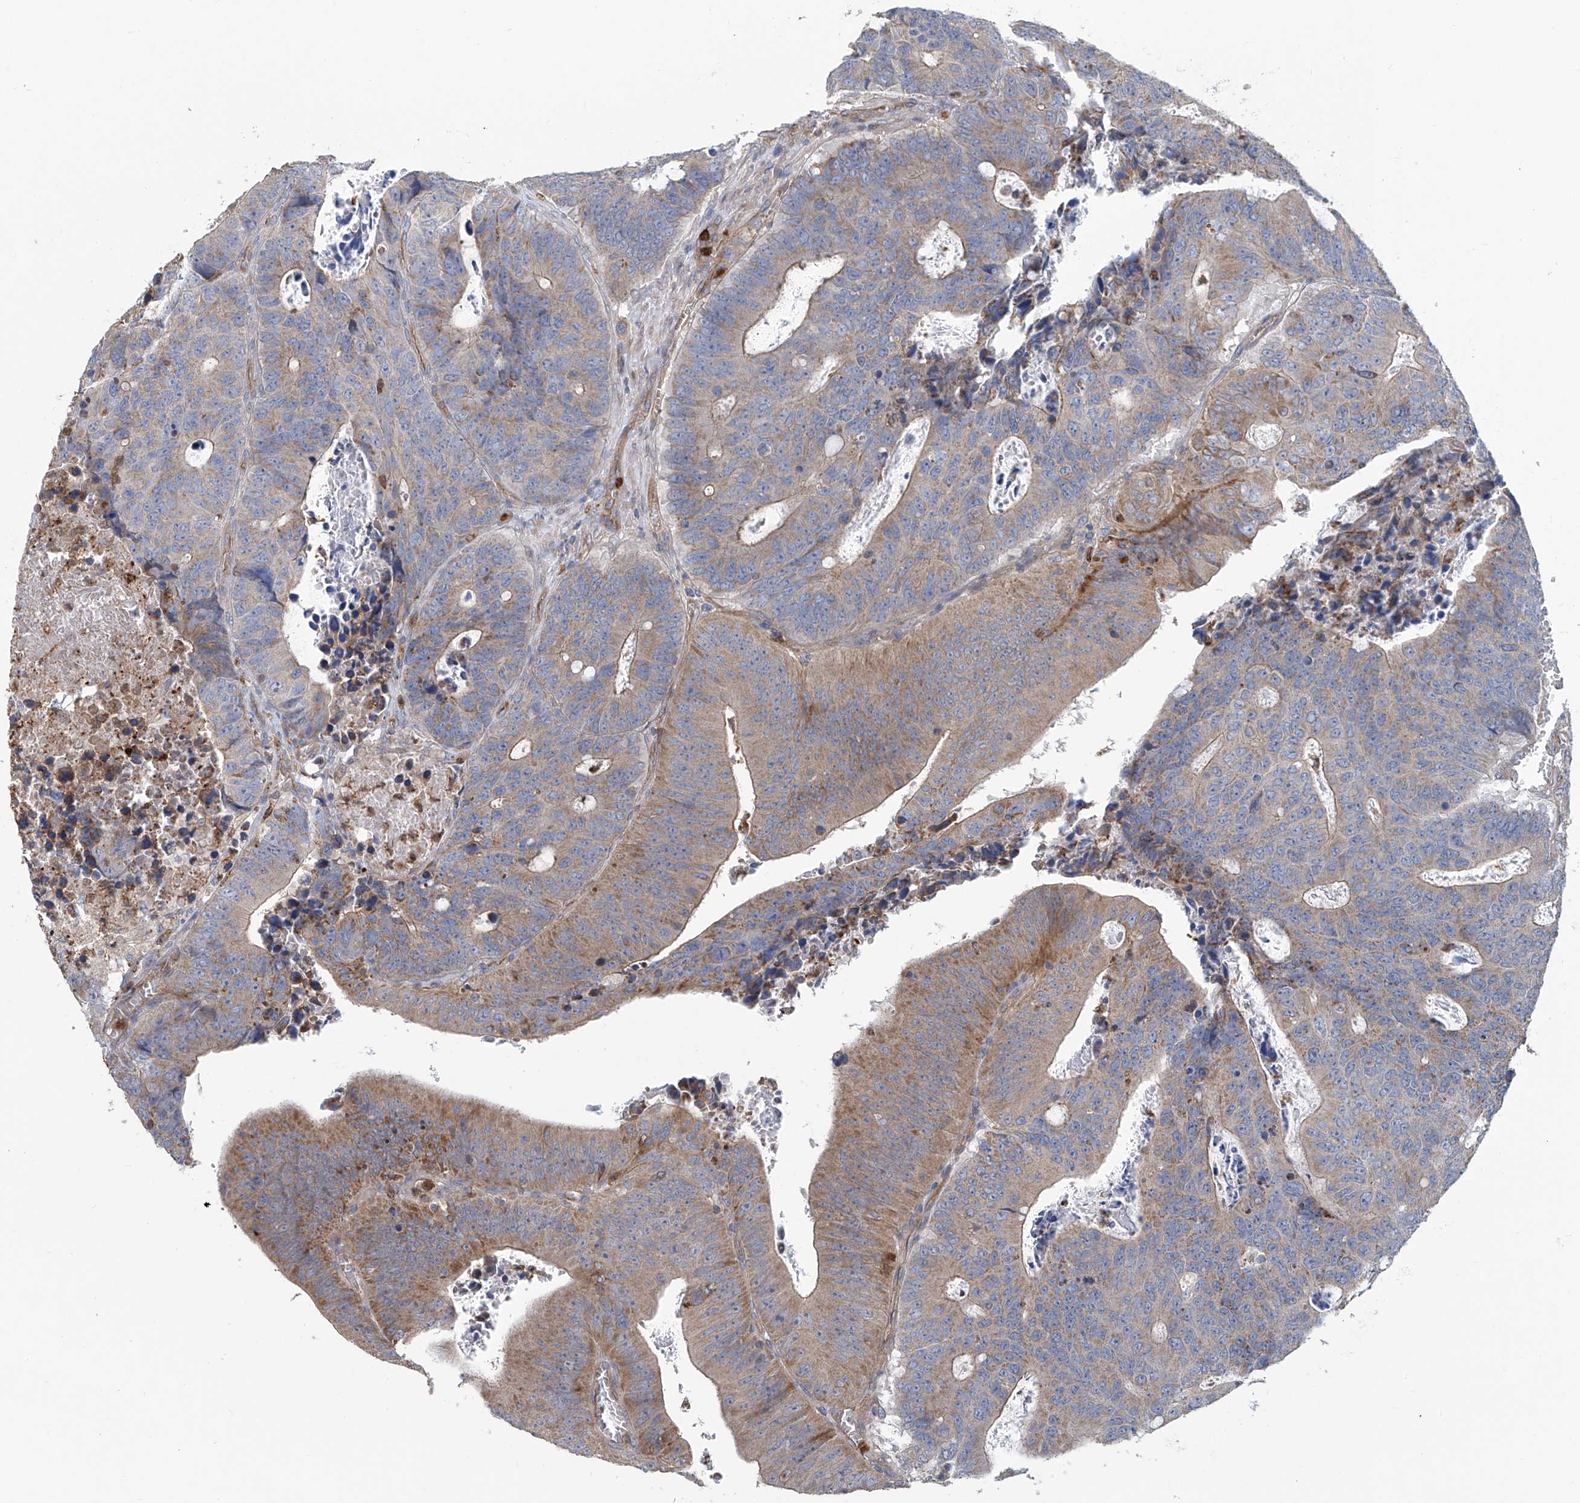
{"staining": {"intensity": "moderate", "quantity": "25%-75%", "location": "cytoplasmic/membranous"}, "tissue": "colorectal cancer", "cell_type": "Tumor cells", "image_type": "cancer", "snomed": [{"axis": "morphology", "description": "Adenocarcinoma, NOS"}, {"axis": "topography", "description": "Colon"}], "caption": "Immunohistochemistry (IHC) image of human adenocarcinoma (colorectal) stained for a protein (brown), which shows medium levels of moderate cytoplasmic/membranous expression in approximately 25%-75% of tumor cells.", "gene": "EIF2D", "patient": {"sex": "male", "age": 87}}